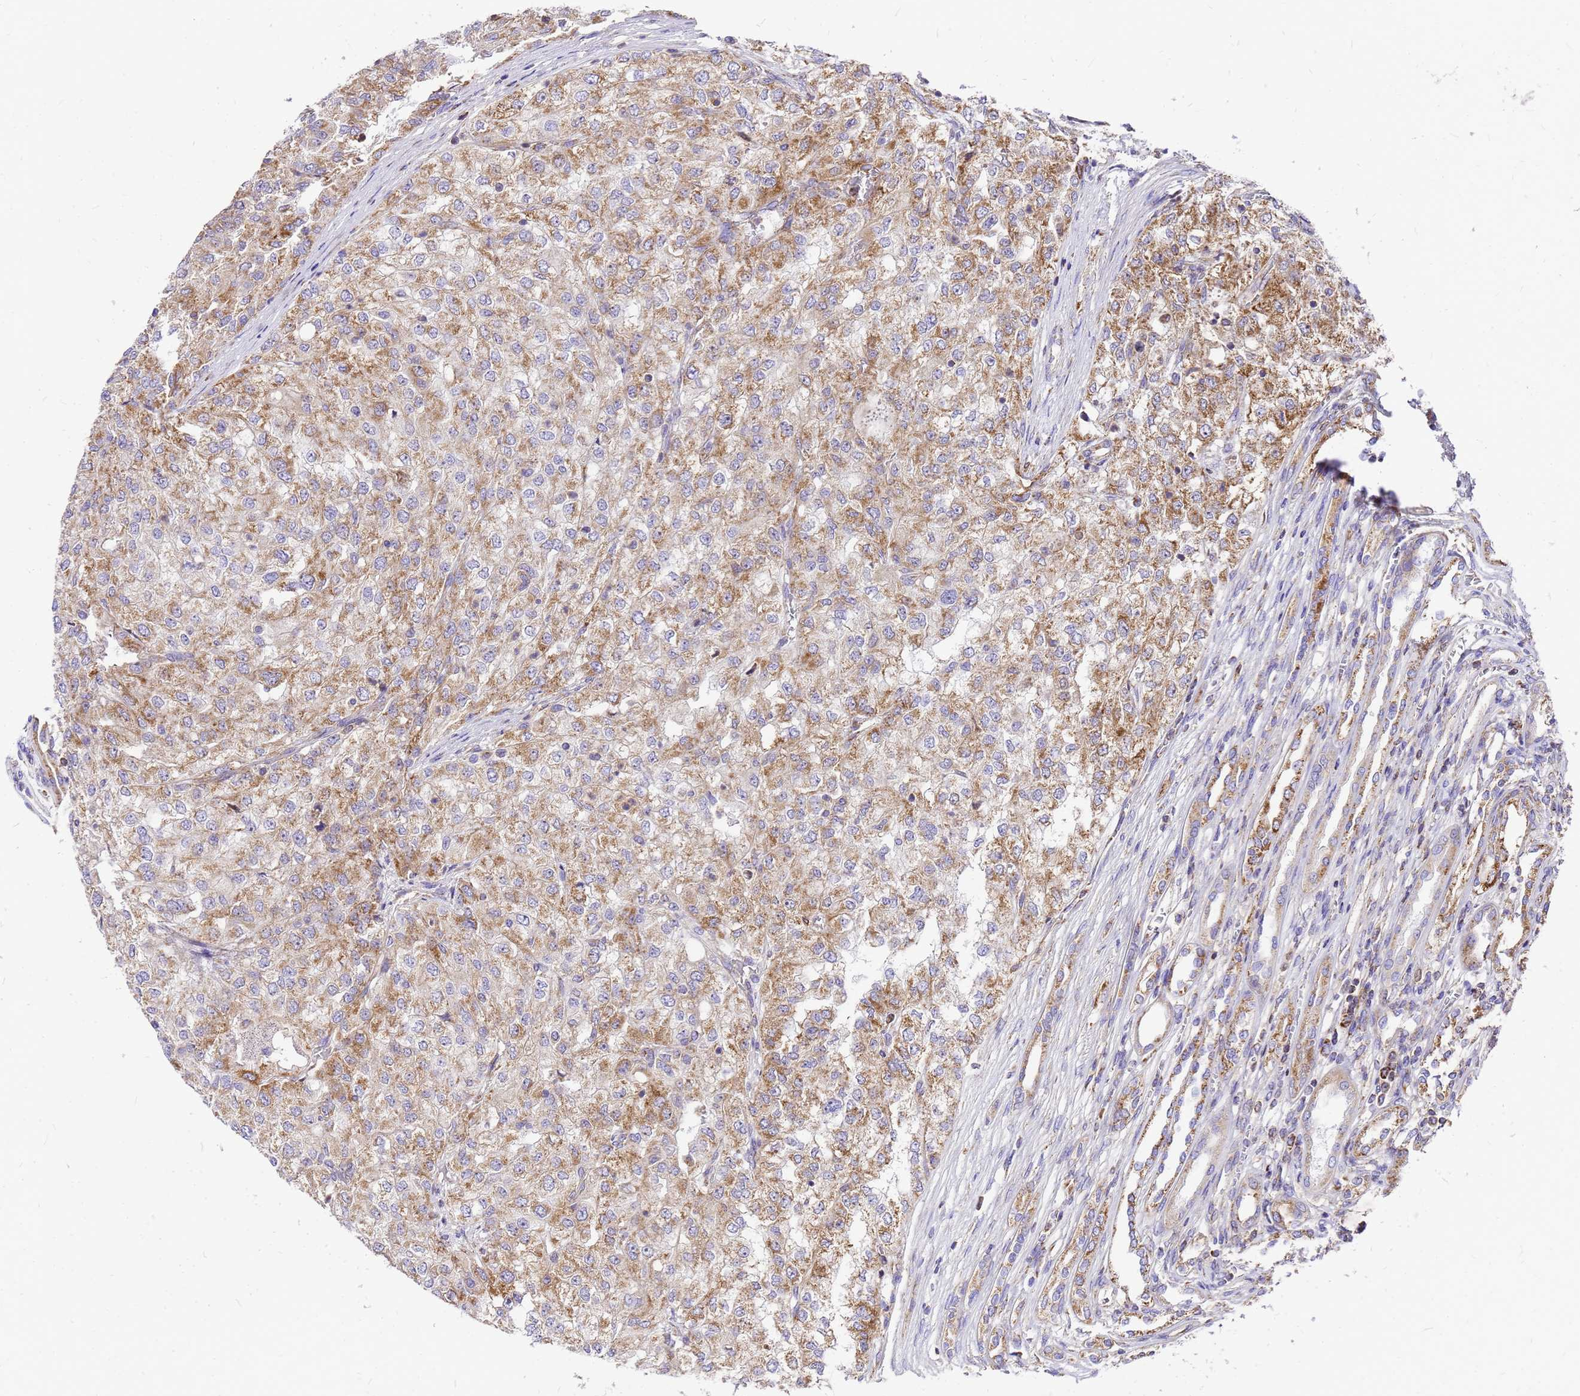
{"staining": {"intensity": "moderate", "quantity": ">75%", "location": "cytoplasmic/membranous"}, "tissue": "renal cancer", "cell_type": "Tumor cells", "image_type": "cancer", "snomed": [{"axis": "morphology", "description": "Adenocarcinoma, NOS"}, {"axis": "topography", "description": "Kidney"}], "caption": "Adenocarcinoma (renal) stained with a brown dye reveals moderate cytoplasmic/membranous positive expression in approximately >75% of tumor cells.", "gene": "MRPS26", "patient": {"sex": "female", "age": 54}}